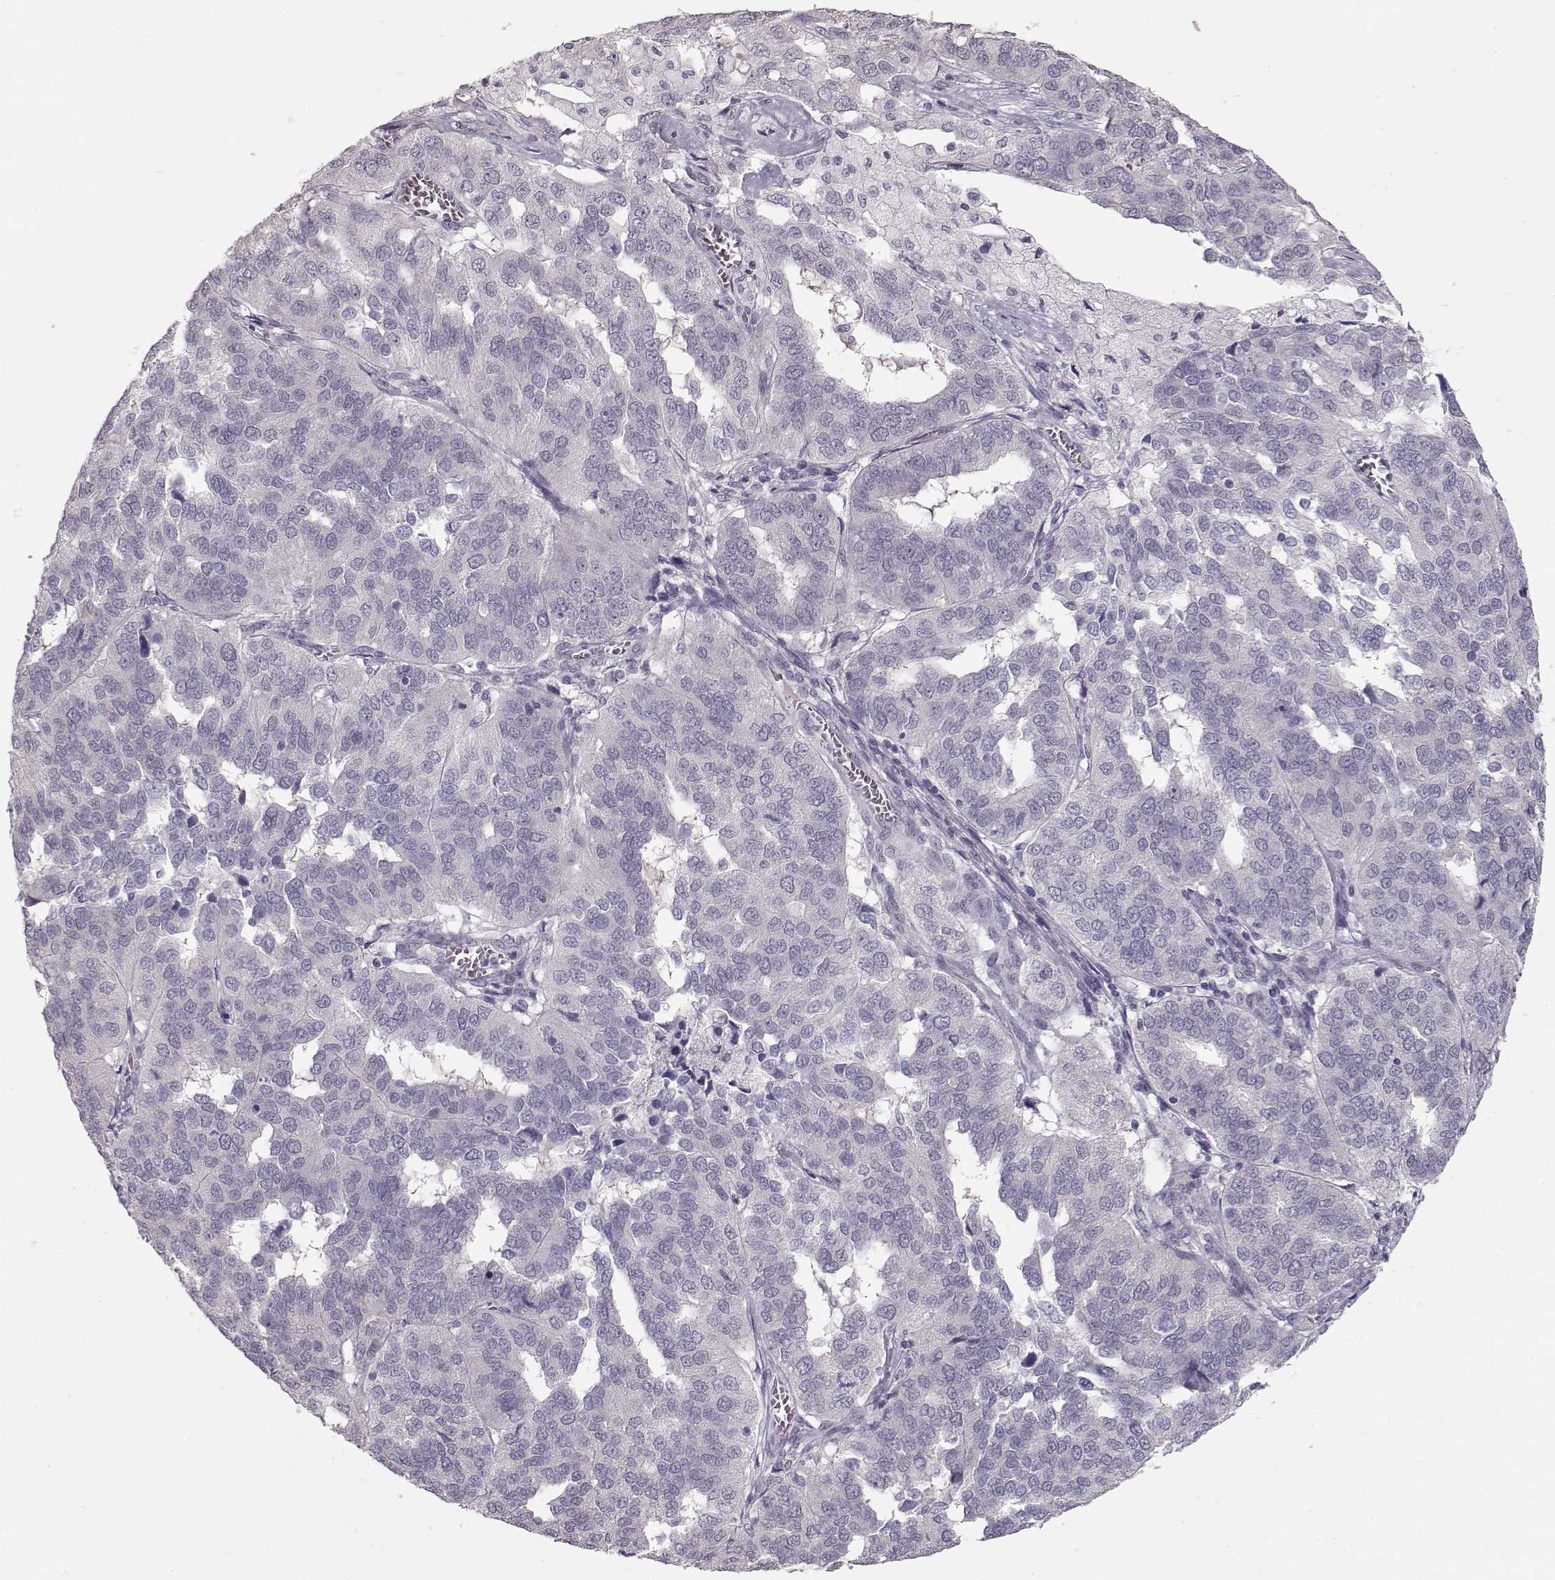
{"staining": {"intensity": "negative", "quantity": "none", "location": "none"}, "tissue": "ovarian cancer", "cell_type": "Tumor cells", "image_type": "cancer", "snomed": [{"axis": "morphology", "description": "Carcinoma, endometroid"}, {"axis": "topography", "description": "Soft tissue"}, {"axis": "topography", "description": "Ovary"}], "caption": "A histopathology image of human ovarian cancer is negative for staining in tumor cells. (DAB (3,3'-diaminobenzidine) IHC, high magnification).", "gene": "FAM205A", "patient": {"sex": "female", "age": 52}}